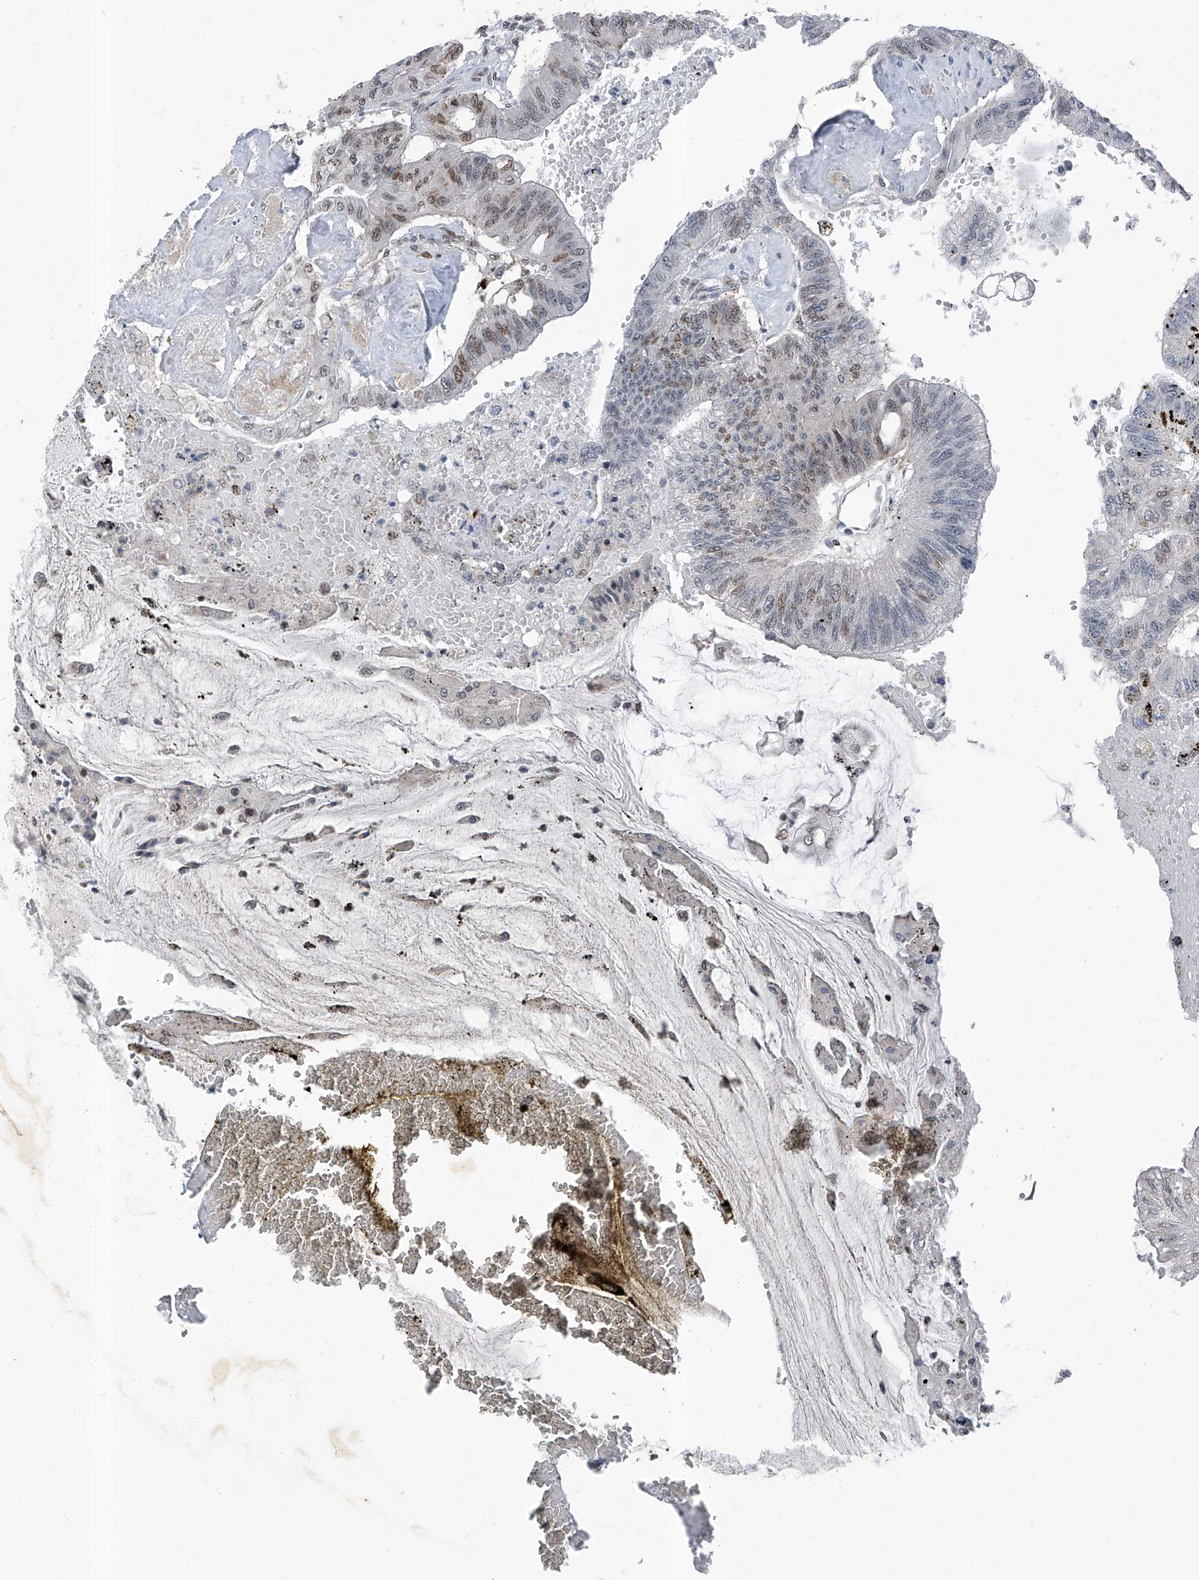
{"staining": {"intensity": "moderate", "quantity": "<25%", "location": "nuclear"}, "tissue": "colorectal cancer", "cell_type": "Tumor cells", "image_type": "cancer", "snomed": [{"axis": "morphology", "description": "Adenoma, NOS"}, {"axis": "morphology", "description": "Adenocarcinoma, NOS"}, {"axis": "topography", "description": "Colon"}], "caption": "Immunohistochemistry (IHC) micrograph of neoplastic tissue: human adenoma (colorectal) stained using IHC displays low levels of moderate protein expression localized specifically in the nuclear of tumor cells, appearing as a nuclear brown color.", "gene": "BMI1", "patient": {"sex": "male", "age": 79}}